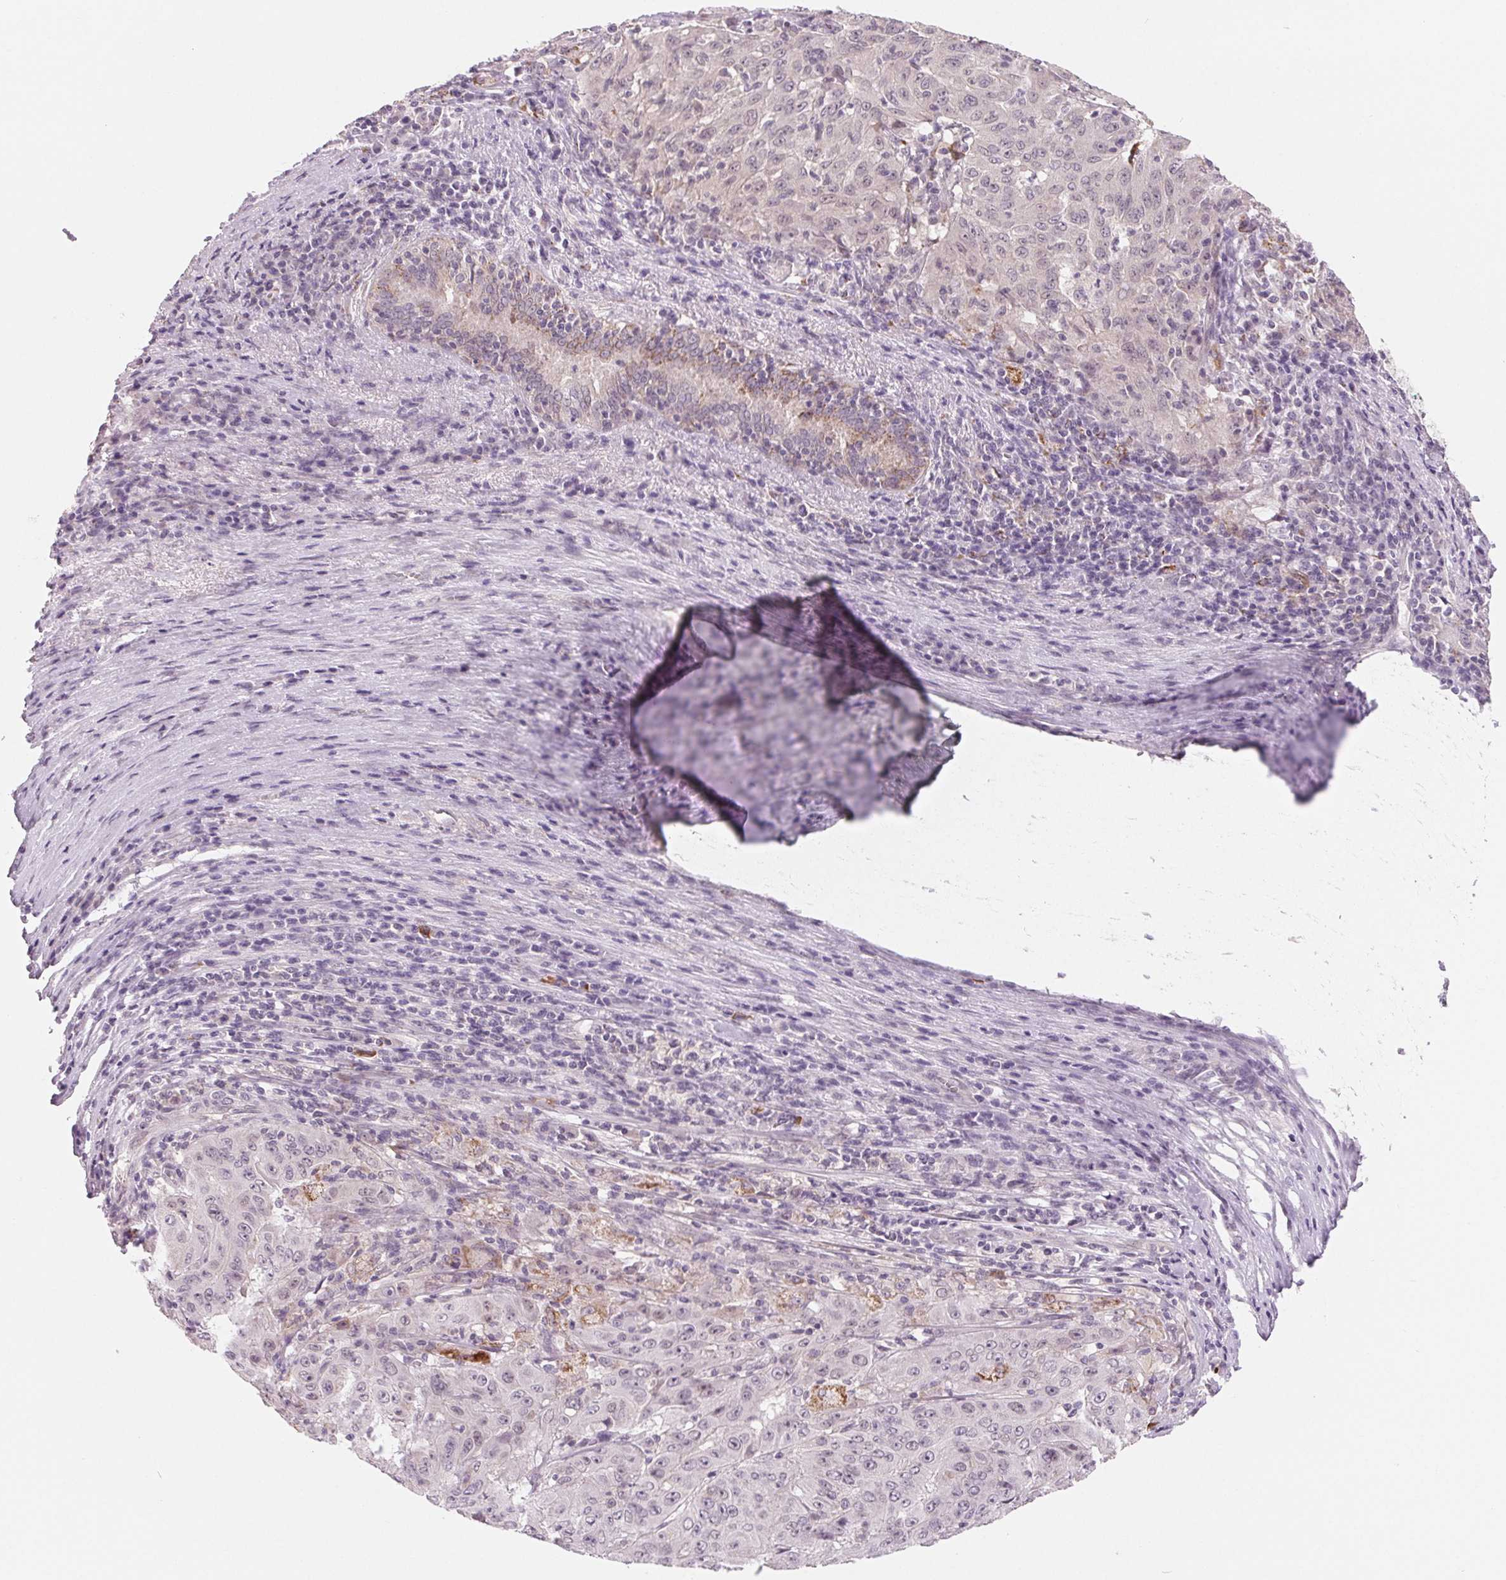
{"staining": {"intensity": "moderate", "quantity": "<25%", "location": "cytoplasmic/membranous"}, "tissue": "pancreatic cancer", "cell_type": "Tumor cells", "image_type": "cancer", "snomed": [{"axis": "morphology", "description": "Adenocarcinoma, NOS"}, {"axis": "topography", "description": "Pancreas"}], "caption": "Immunohistochemical staining of human pancreatic cancer (adenocarcinoma) shows moderate cytoplasmic/membranous protein positivity in approximately <25% of tumor cells. (DAB IHC with brightfield microscopy, high magnification).", "gene": "CFC1", "patient": {"sex": "male", "age": 63}}